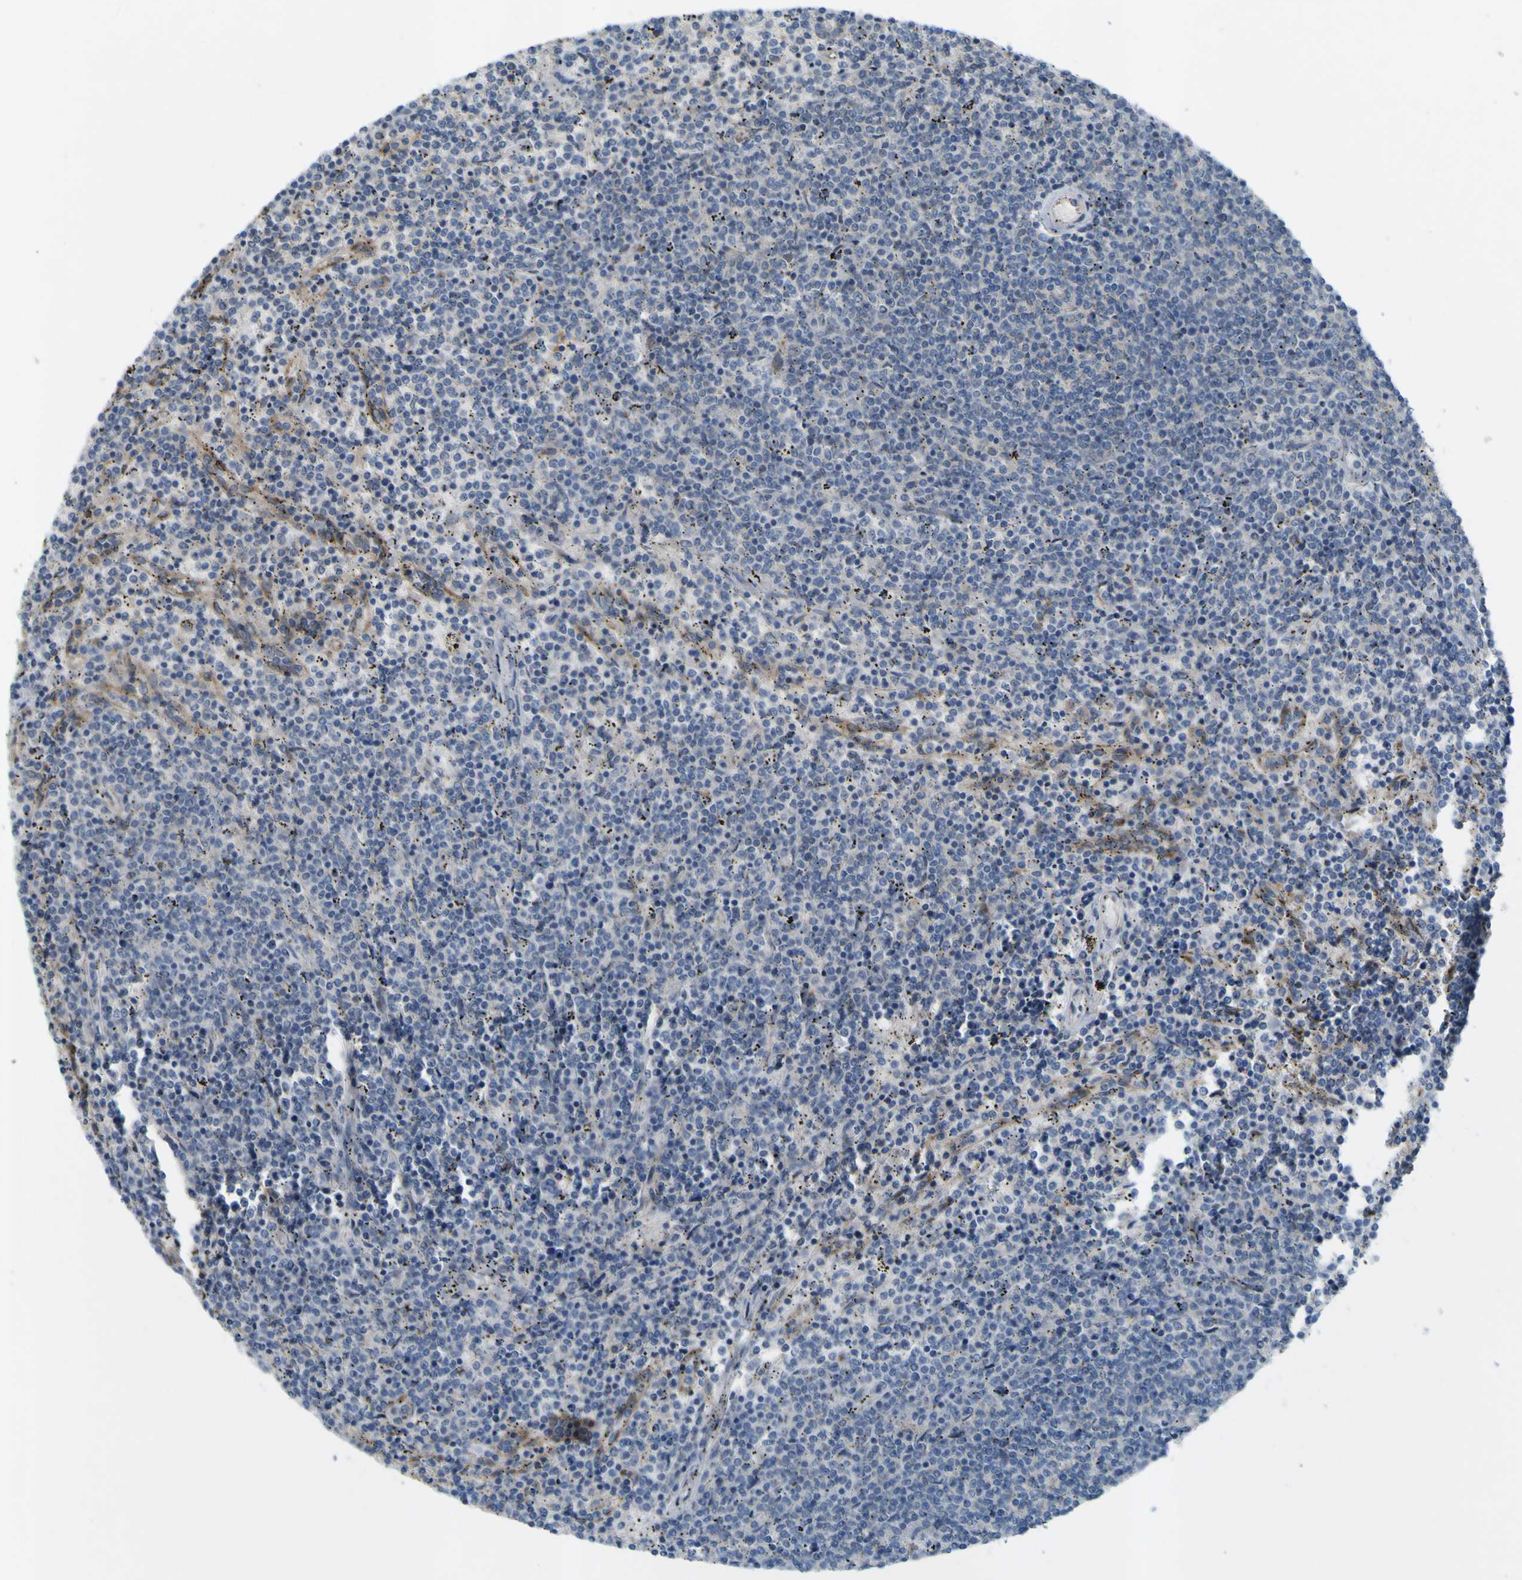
{"staining": {"intensity": "negative", "quantity": "none", "location": "none"}, "tissue": "lymphoma", "cell_type": "Tumor cells", "image_type": "cancer", "snomed": [{"axis": "morphology", "description": "Malignant lymphoma, non-Hodgkin's type, Low grade"}, {"axis": "topography", "description": "Spleen"}], "caption": "Human low-grade malignant lymphoma, non-Hodgkin's type stained for a protein using immunohistochemistry exhibits no expression in tumor cells.", "gene": "IGF2R", "patient": {"sex": "female", "age": 50}}